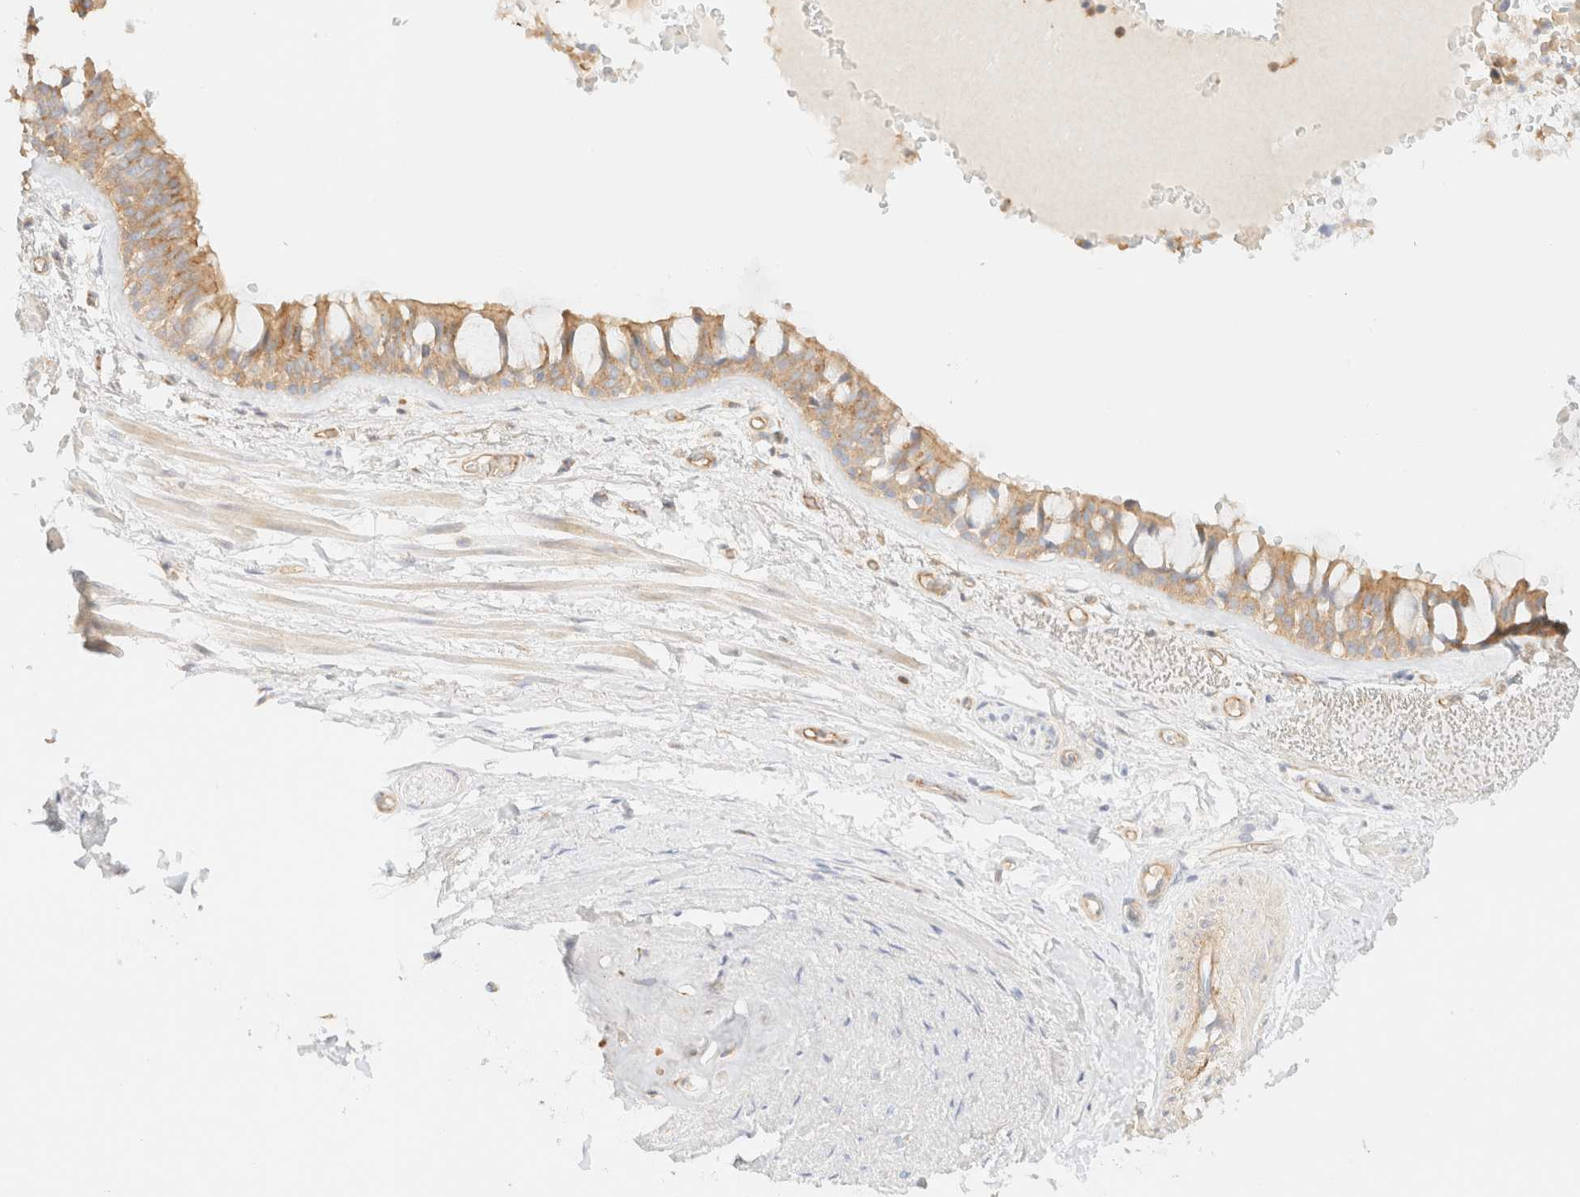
{"staining": {"intensity": "moderate", "quantity": ">75%", "location": "cytoplasmic/membranous"}, "tissue": "bronchus", "cell_type": "Respiratory epithelial cells", "image_type": "normal", "snomed": [{"axis": "morphology", "description": "Normal tissue, NOS"}, {"axis": "topography", "description": "Bronchus"}], "caption": "Protein analysis of unremarkable bronchus reveals moderate cytoplasmic/membranous positivity in about >75% of respiratory epithelial cells.", "gene": "MYO10", "patient": {"sex": "male", "age": 66}}